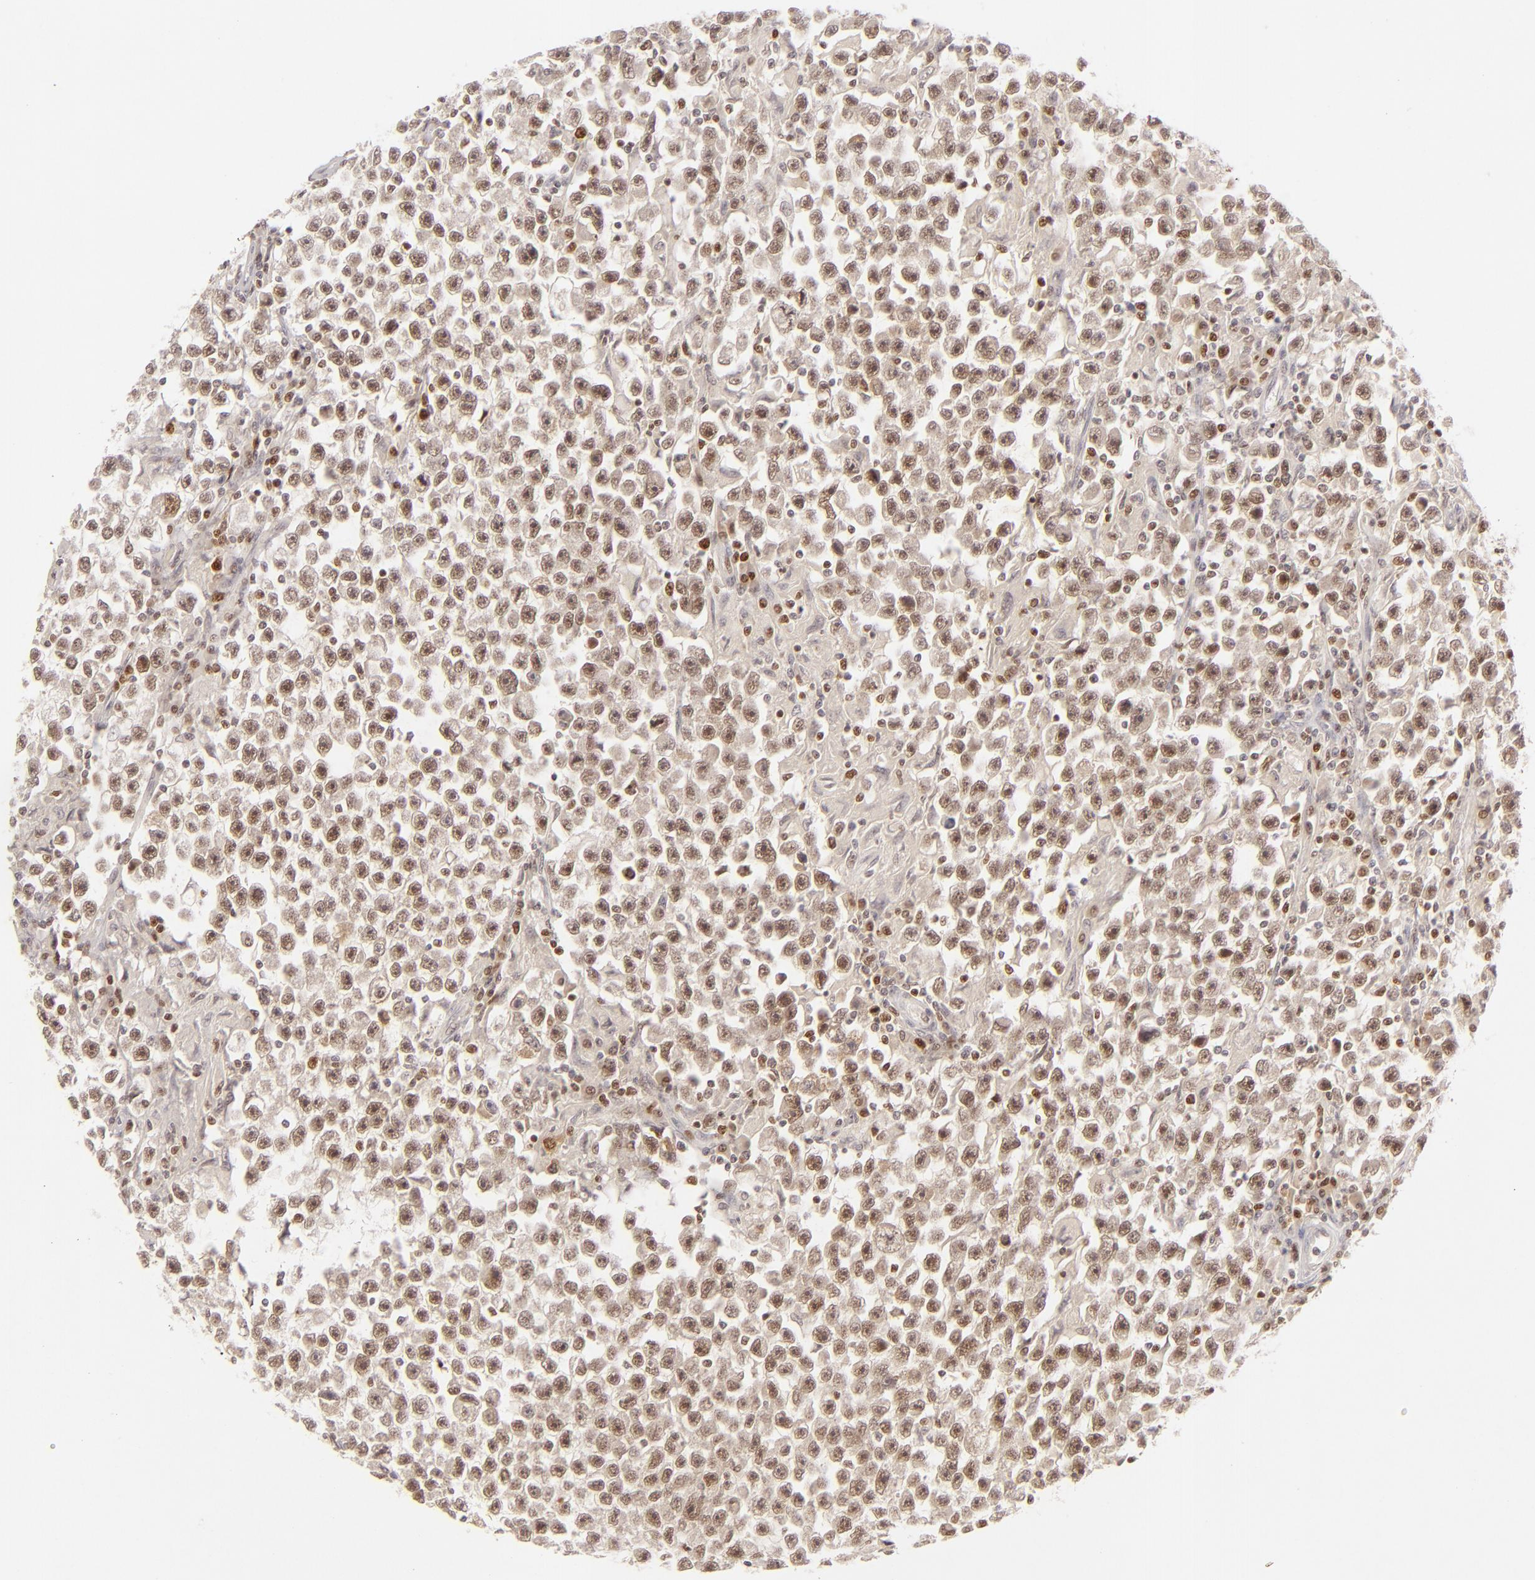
{"staining": {"intensity": "moderate", "quantity": ">75%", "location": "nuclear"}, "tissue": "testis cancer", "cell_type": "Tumor cells", "image_type": "cancer", "snomed": [{"axis": "morphology", "description": "Seminoma, NOS"}, {"axis": "topography", "description": "Testis"}], "caption": "A brown stain labels moderate nuclear positivity of a protein in testis seminoma tumor cells. (brown staining indicates protein expression, while blue staining denotes nuclei).", "gene": "FEN1", "patient": {"sex": "male", "age": 33}}